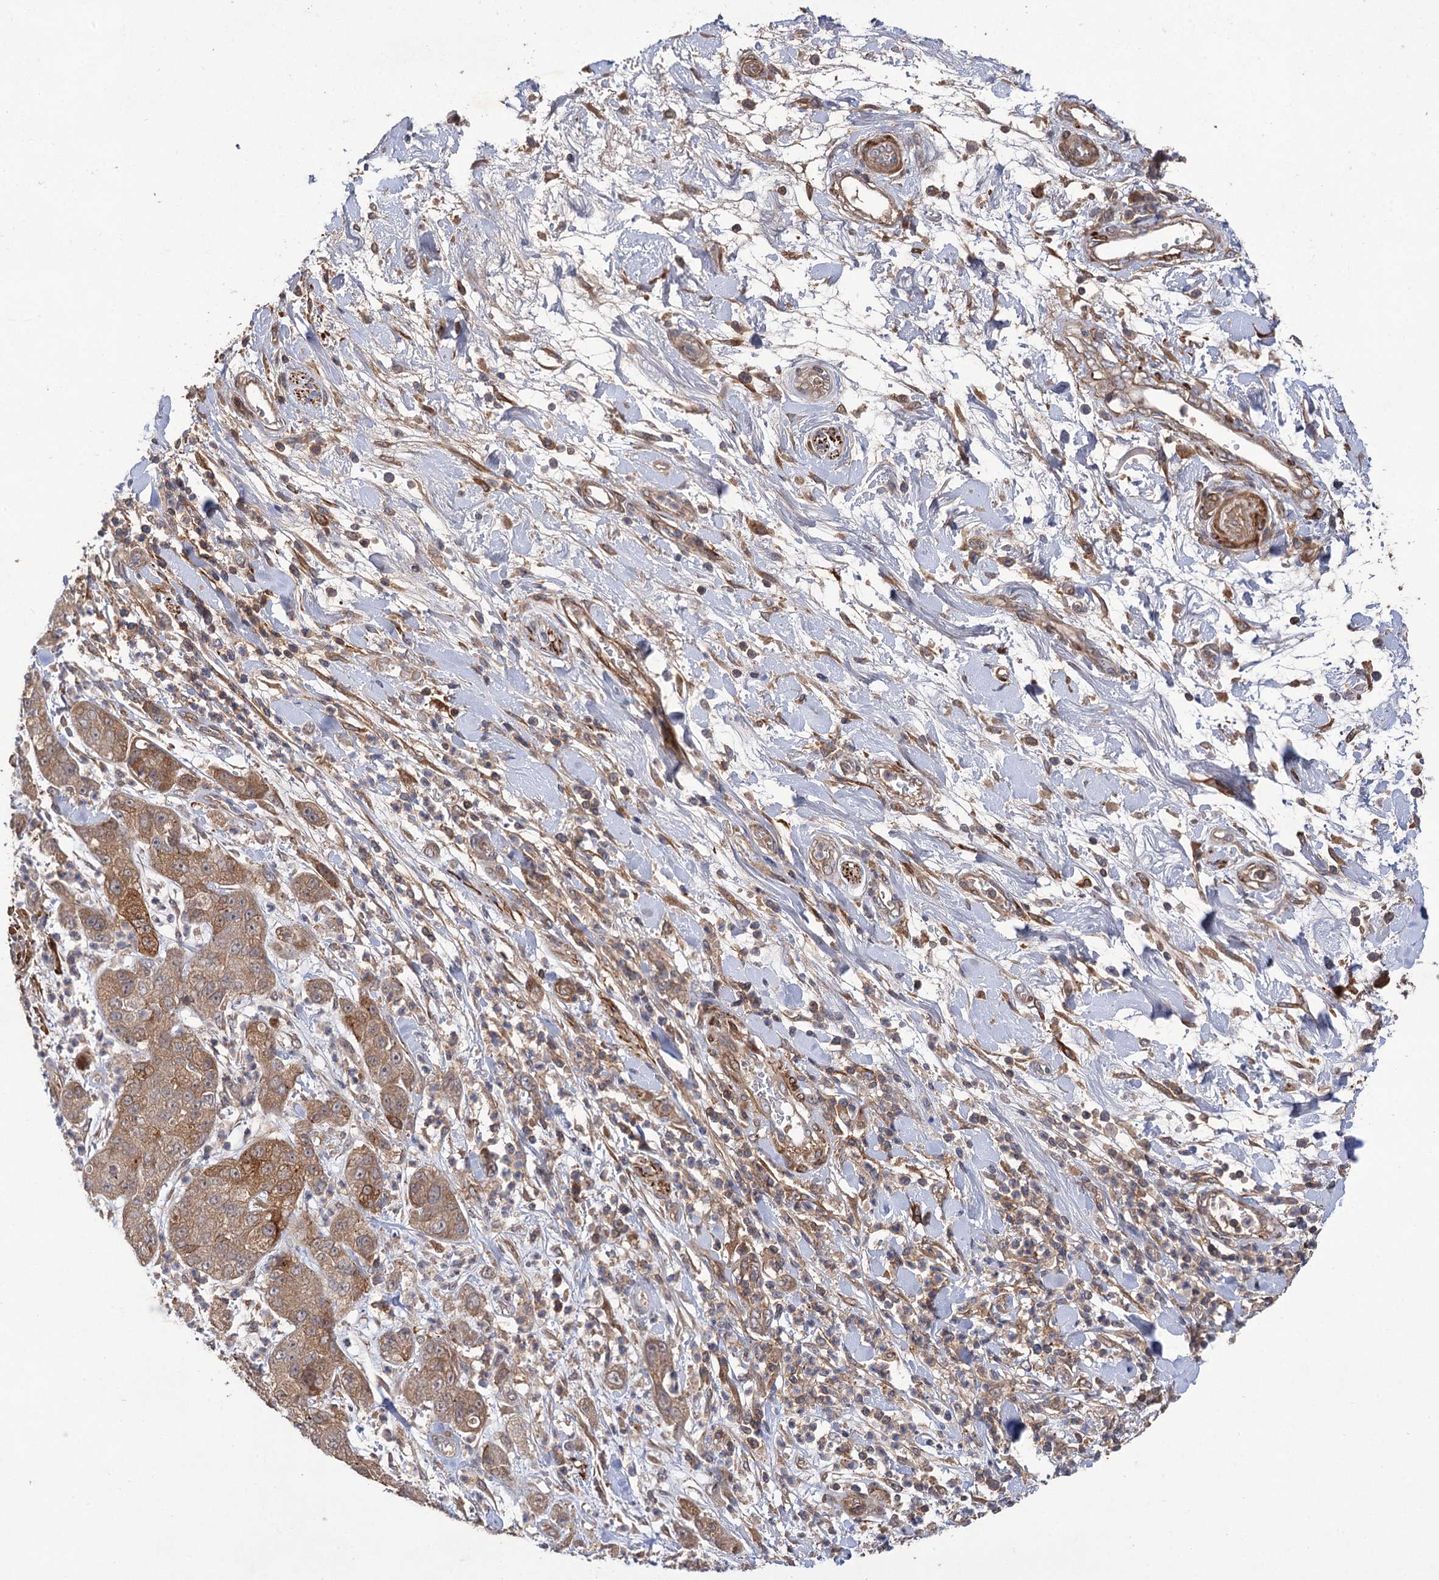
{"staining": {"intensity": "moderate", "quantity": ">75%", "location": "cytoplasmic/membranous"}, "tissue": "pancreatic cancer", "cell_type": "Tumor cells", "image_type": "cancer", "snomed": [{"axis": "morphology", "description": "Adenocarcinoma, NOS"}, {"axis": "topography", "description": "Pancreas"}], "caption": "An IHC photomicrograph of tumor tissue is shown. Protein staining in brown highlights moderate cytoplasmic/membranous positivity in pancreatic cancer (adenocarcinoma) within tumor cells.", "gene": "FBXW8", "patient": {"sex": "female", "age": 78}}